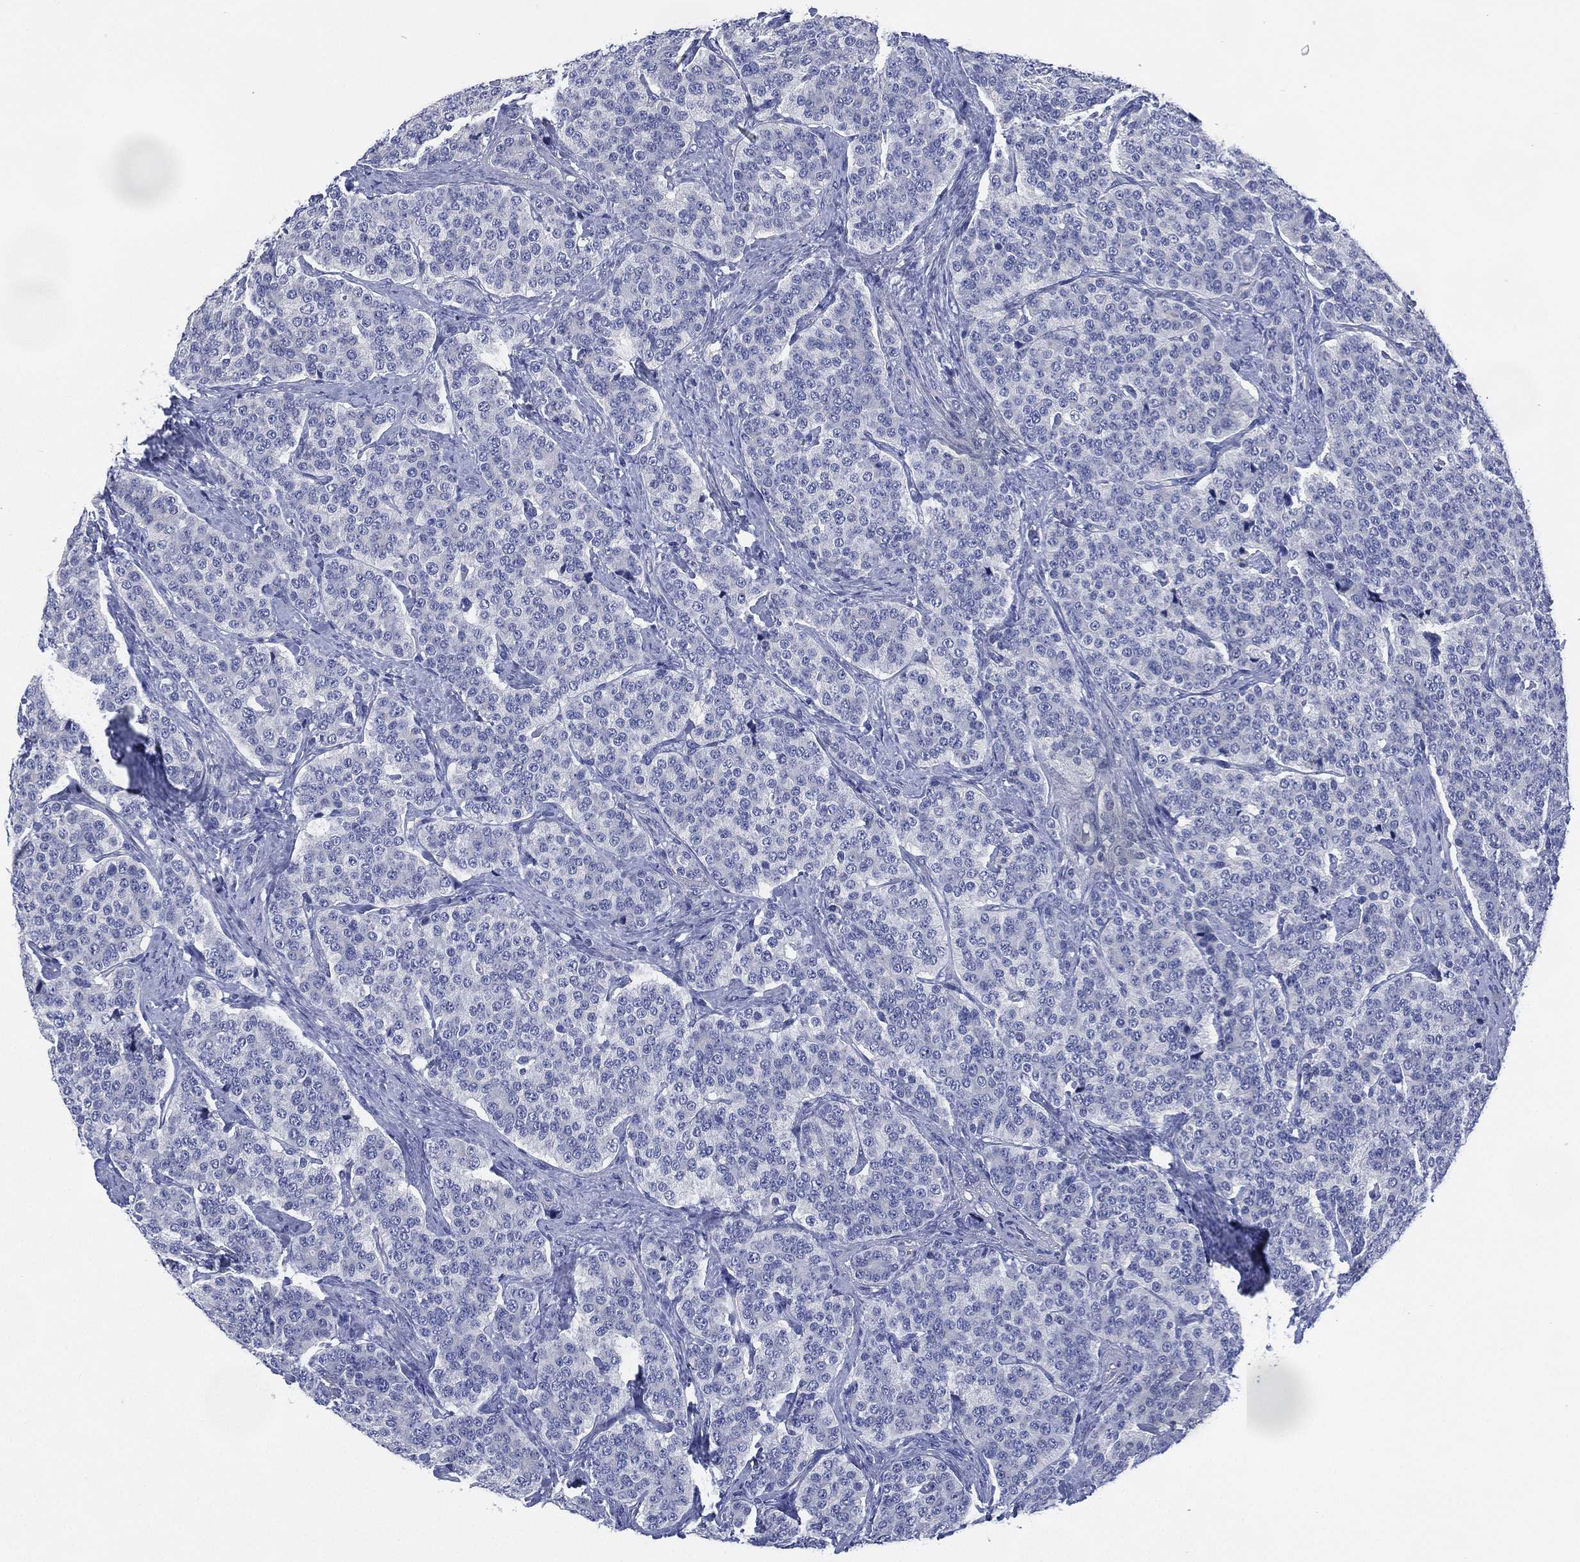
{"staining": {"intensity": "negative", "quantity": "none", "location": "none"}, "tissue": "carcinoid", "cell_type": "Tumor cells", "image_type": "cancer", "snomed": [{"axis": "morphology", "description": "Carcinoid, malignant, NOS"}, {"axis": "topography", "description": "Small intestine"}], "caption": "IHC photomicrograph of human carcinoid (malignant) stained for a protein (brown), which displays no expression in tumor cells. Nuclei are stained in blue.", "gene": "CCDC70", "patient": {"sex": "female", "age": 58}}